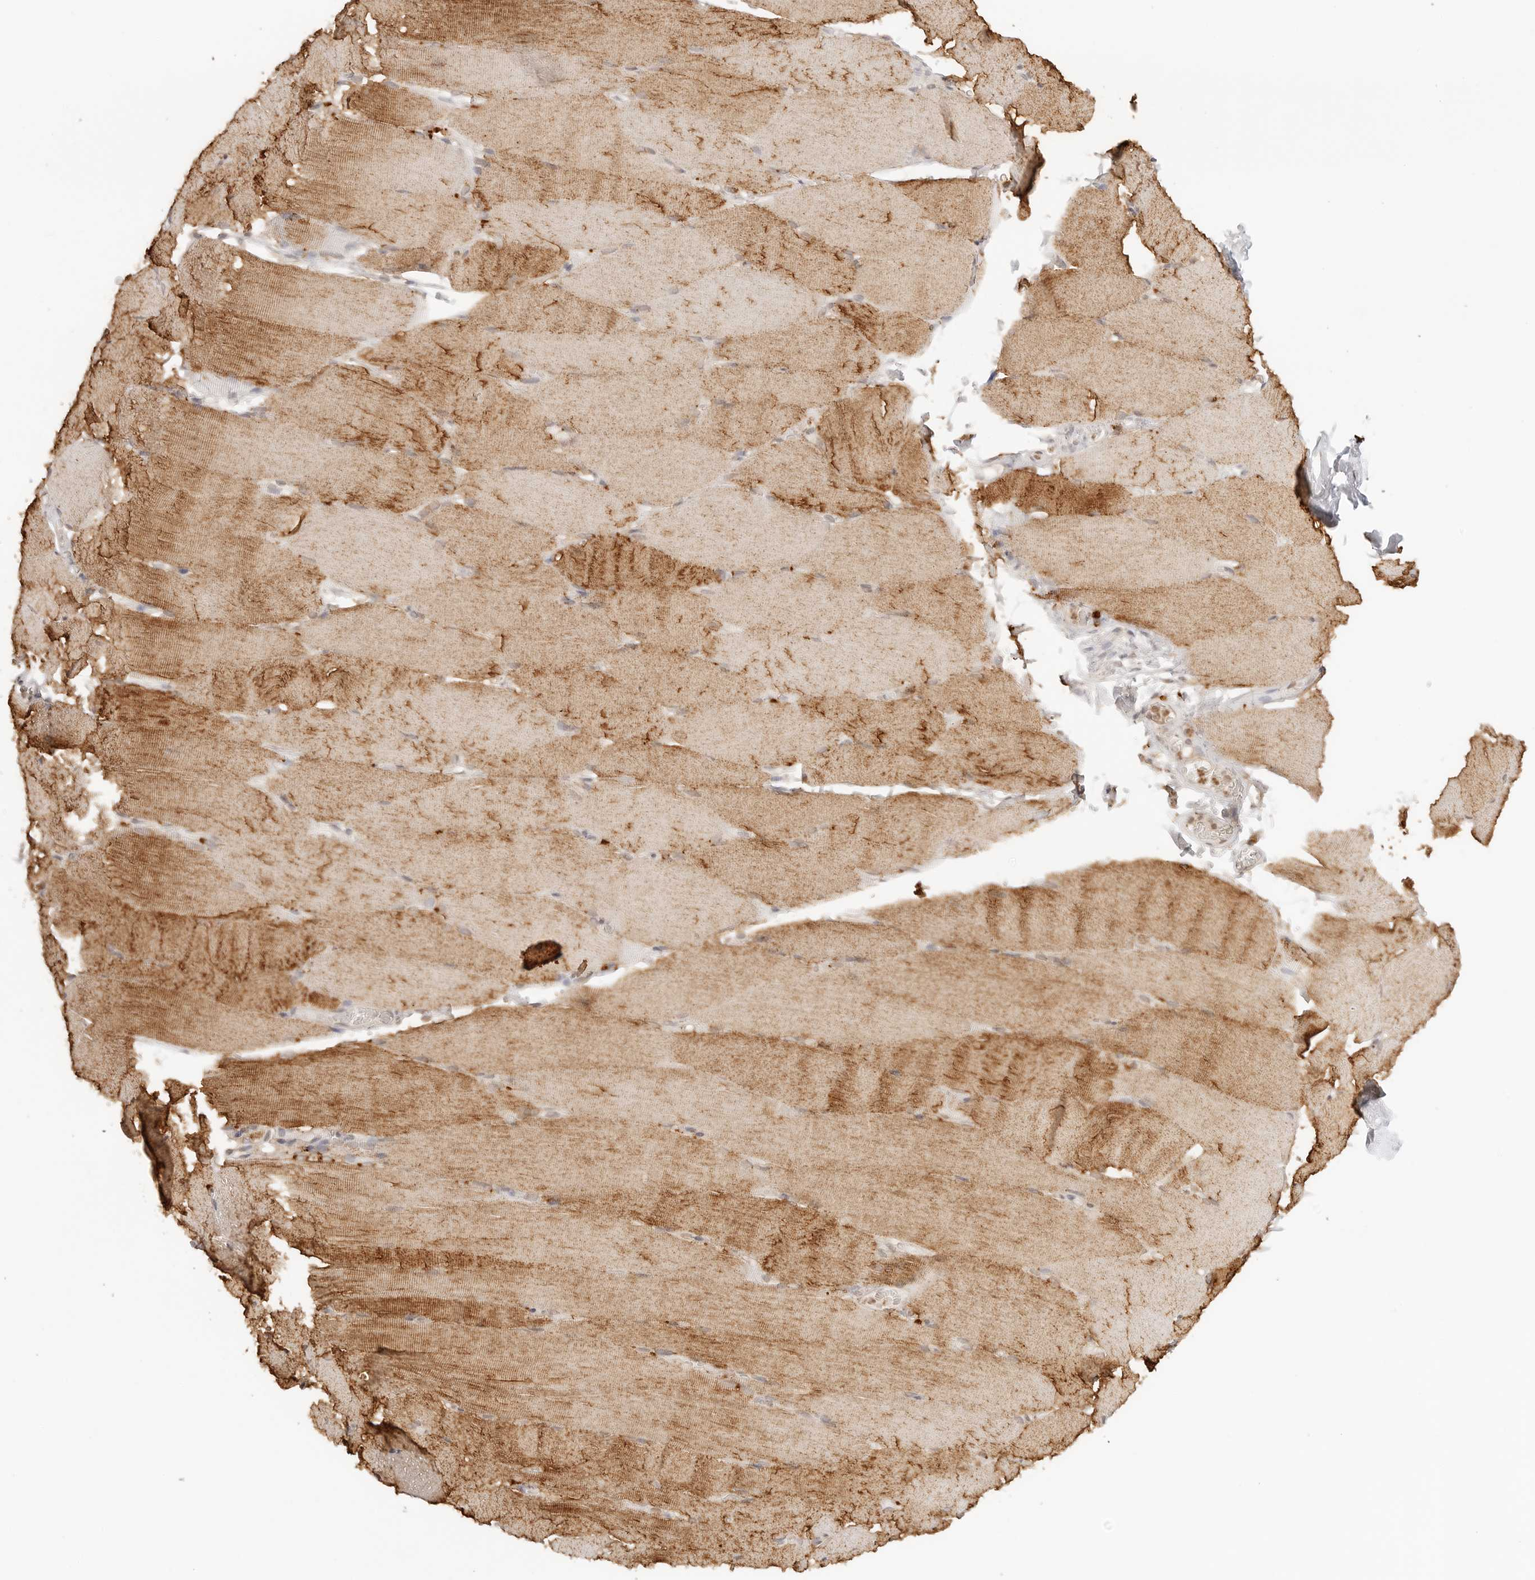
{"staining": {"intensity": "moderate", "quantity": ">75%", "location": "cytoplasmic/membranous"}, "tissue": "skeletal muscle", "cell_type": "Myocytes", "image_type": "normal", "snomed": [{"axis": "morphology", "description": "Normal tissue, NOS"}, {"axis": "topography", "description": "Skeletal muscle"}, {"axis": "topography", "description": "Parathyroid gland"}], "caption": "A high-resolution micrograph shows immunohistochemistry (IHC) staining of unremarkable skeletal muscle, which shows moderate cytoplasmic/membranous expression in approximately >75% of myocytes. The staining was performed using DAB (3,3'-diaminobenzidine) to visualize the protein expression in brown, while the nuclei were stained in blue with hematoxylin (Magnification: 20x).", "gene": "EPHA1", "patient": {"sex": "female", "age": 37}}